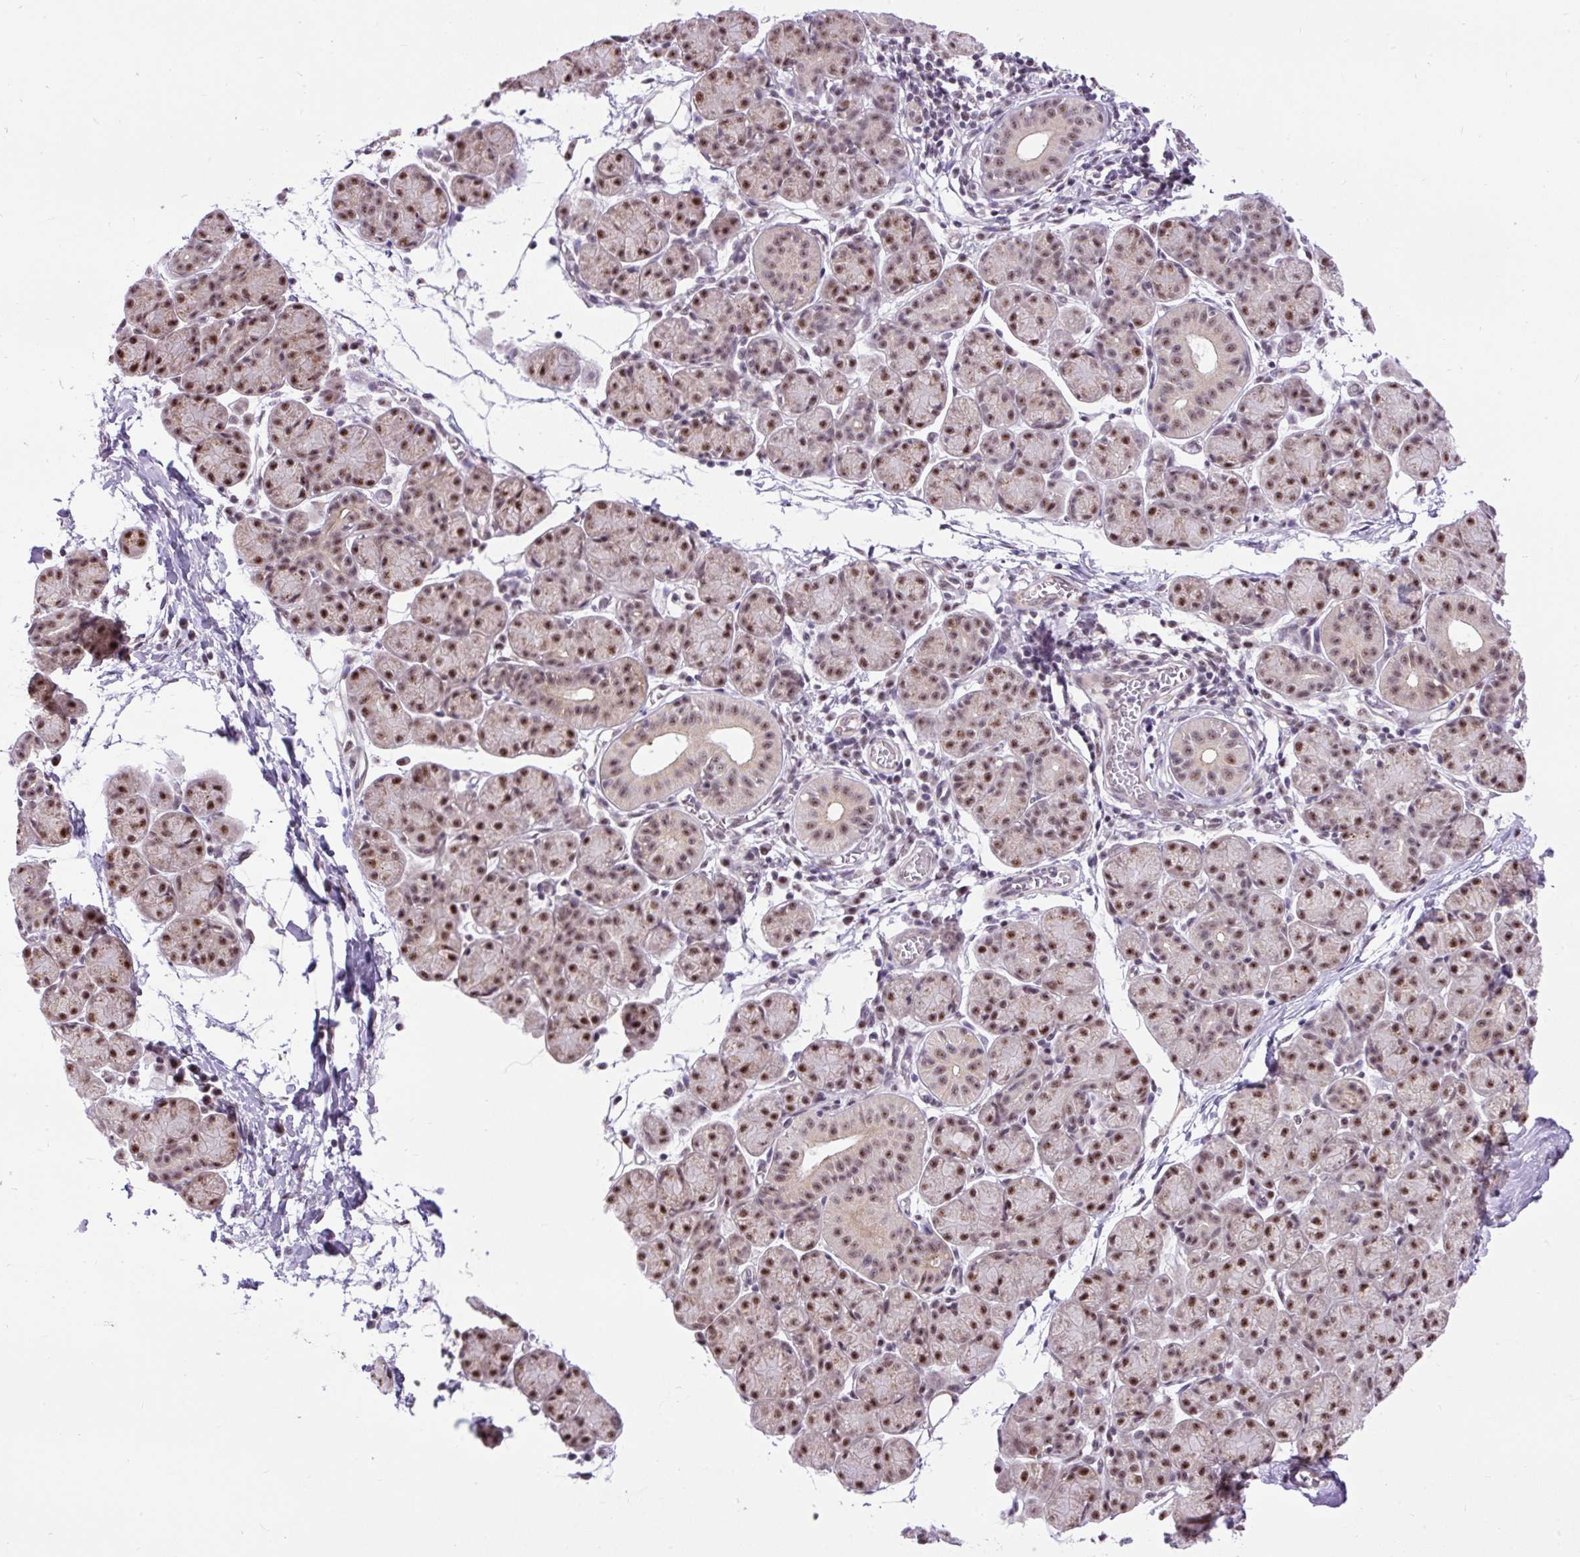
{"staining": {"intensity": "moderate", "quantity": ">75%", "location": "nuclear"}, "tissue": "salivary gland", "cell_type": "Glandular cells", "image_type": "normal", "snomed": [{"axis": "morphology", "description": "Normal tissue, NOS"}, {"axis": "morphology", "description": "Inflammation, NOS"}, {"axis": "topography", "description": "Lymph node"}, {"axis": "topography", "description": "Salivary gland"}], "caption": "Immunohistochemical staining of benign salivary gland exhibits medium levels of moderate nuclear staining in approximately >75% of glandular cells. (DAB IHC with brightfield microscopy, high magnification).", "gene": "SMC5", "patient": {"sex": "male", "age": 3}}